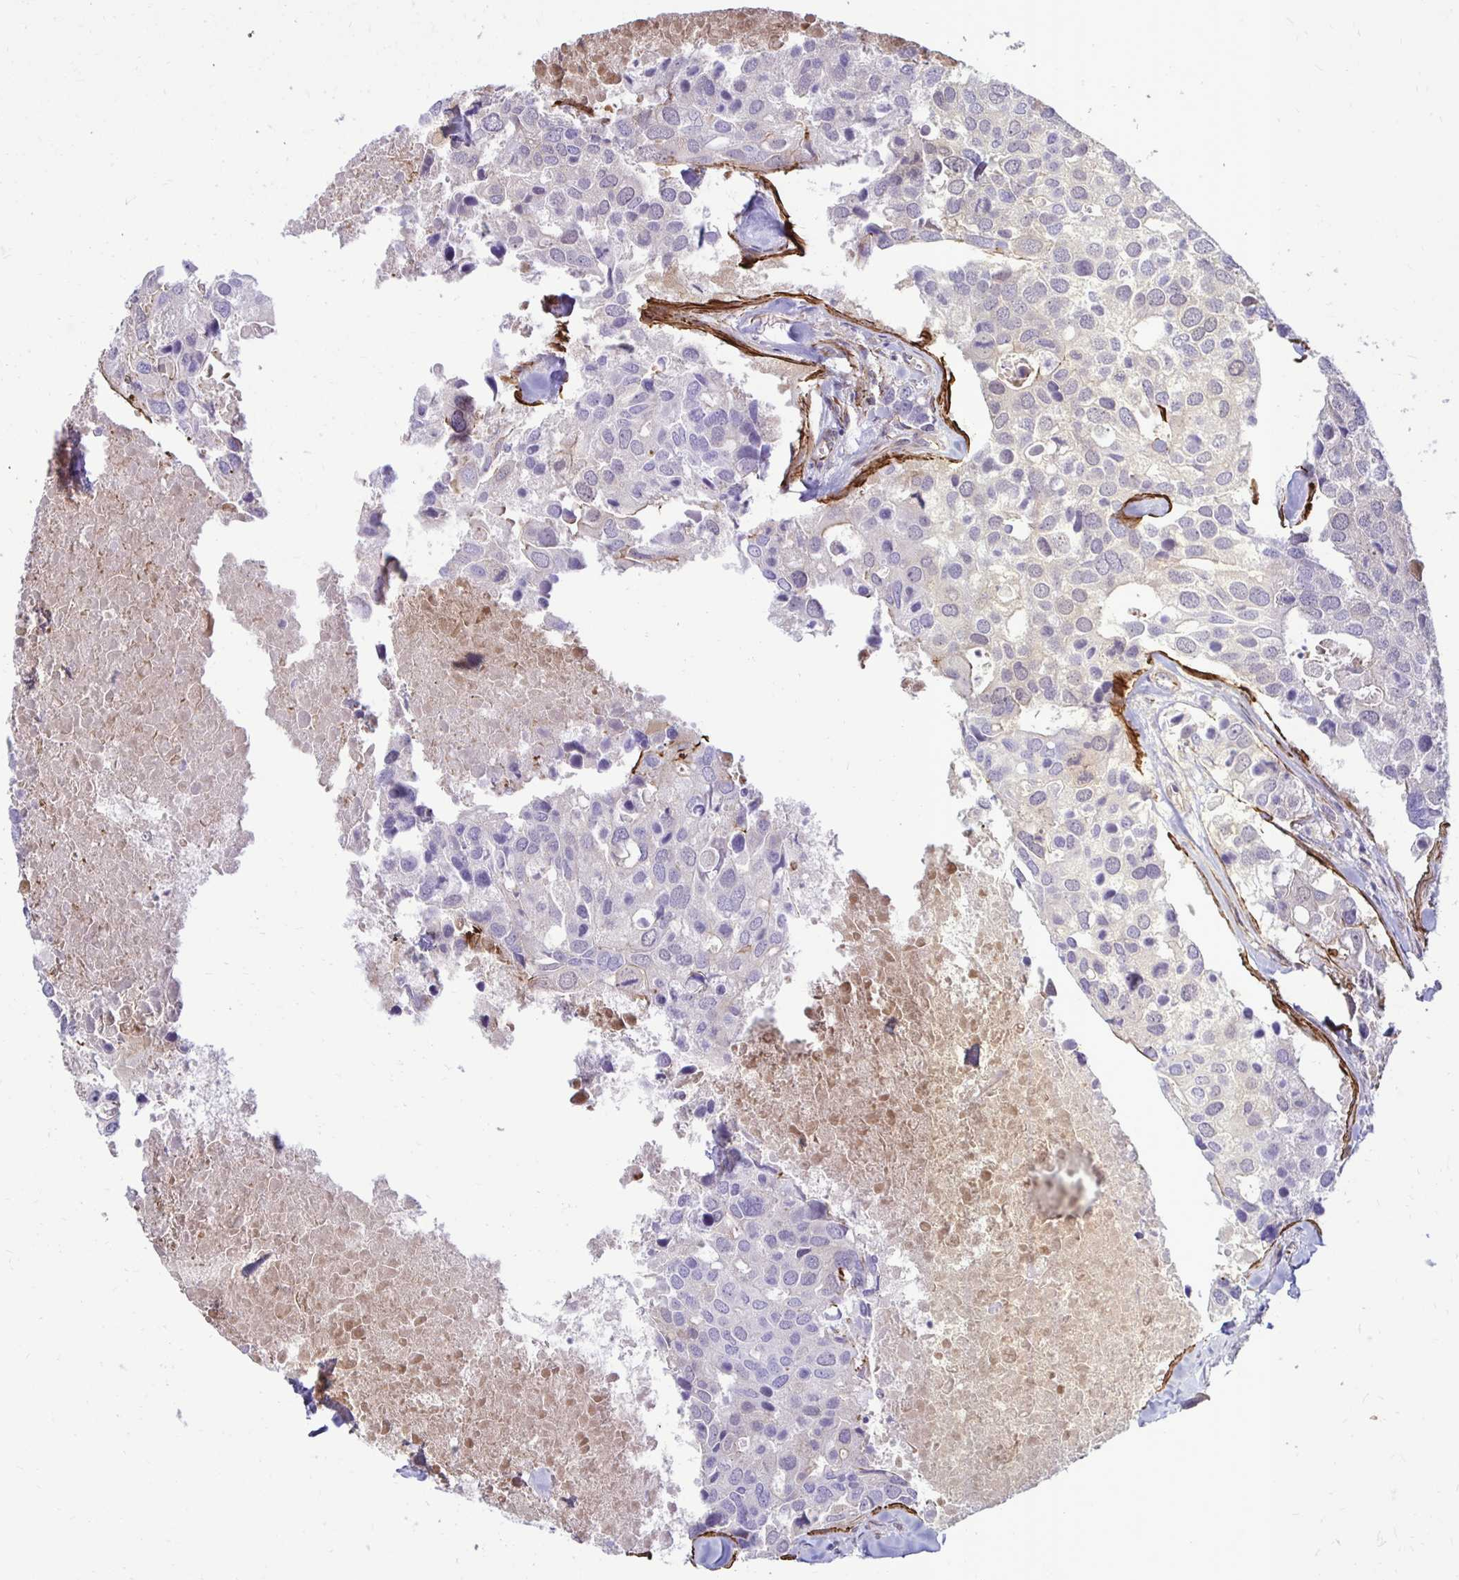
{"staining": {"intensity": "negative", "quantity": "none", "location": "none"}, "tissue": "breast cancer", "cell_type": "Tumor cells", "image_type": "cancer", "snomed": [{"axis": "morphology", "description": "Duct carcinoma"}, {"axis": "topography", "description": "Breast"}], "caption": "A micrograph of human breast infiltrating ductal carcinoma is negative for staining in tumor cells. (DAB (3,3'-diaminobenzidine) IHC, high magnification).", "gene": "CTPS1", "patient": {"sex": "female", "age": 83}}